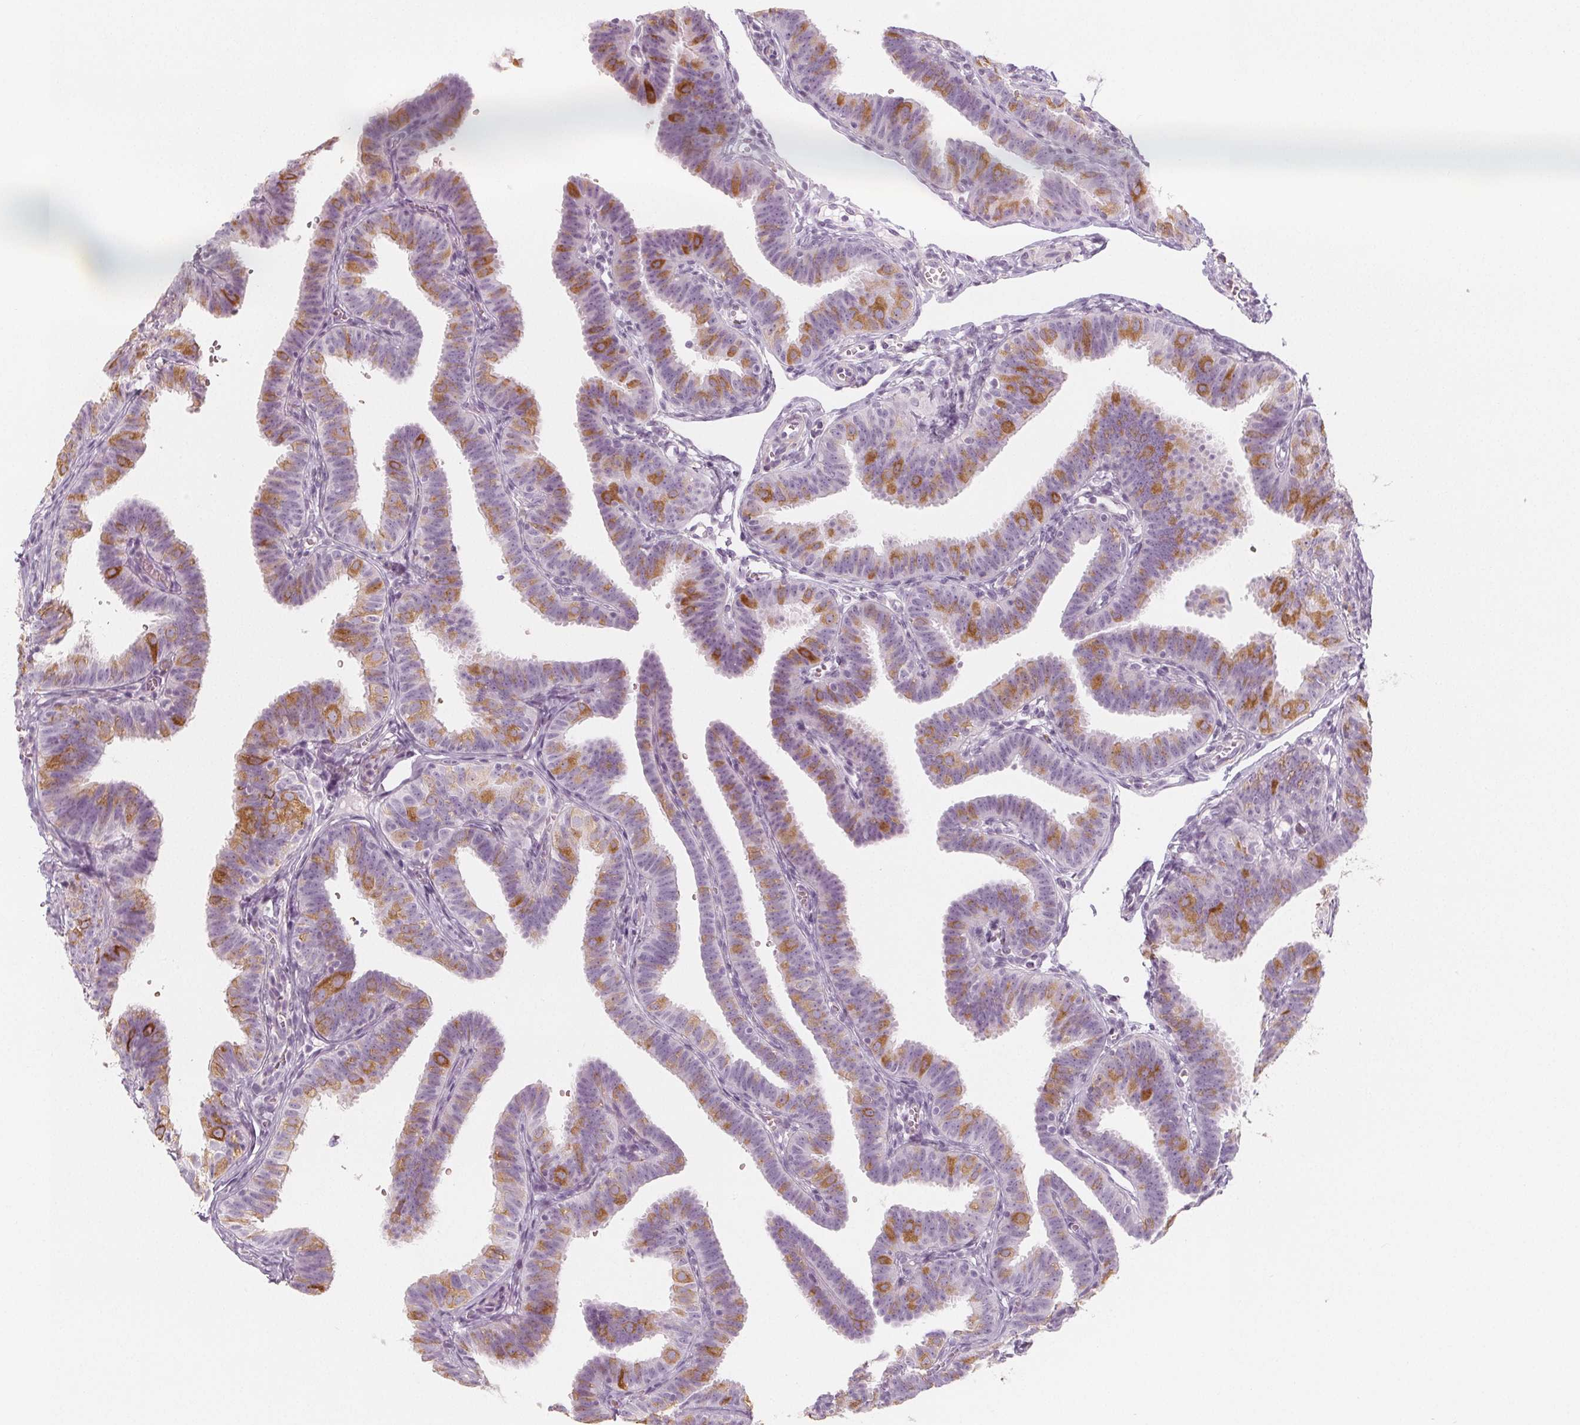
{"staining": {"intensity": "moderate", "quantity": "25%-75%", "location": "cytoplasmic/membranous"}, "tissue": "fallopian tube", "cell_type": "Glandular cells", "image_type": "normal", "snomed": [{"axis": "morphology", "description": "Normal tissue, NOS"}, {"axis": "topography", "description": "Fallopian tube"}], "caption": "The image exhibits staining of normal fallopian tube, revealing moderate cytoplasmic/membranous protein positivity (brown color) within glandular cells. The protein of interest is stained brown, and the nuclei are stained in blue (DAB (3,3'-diaminobenzidine) IHC with brightfield microscopy, high magnification).", "gene": "MAP1A", "patient": {"sex": "female", "age": 25}}